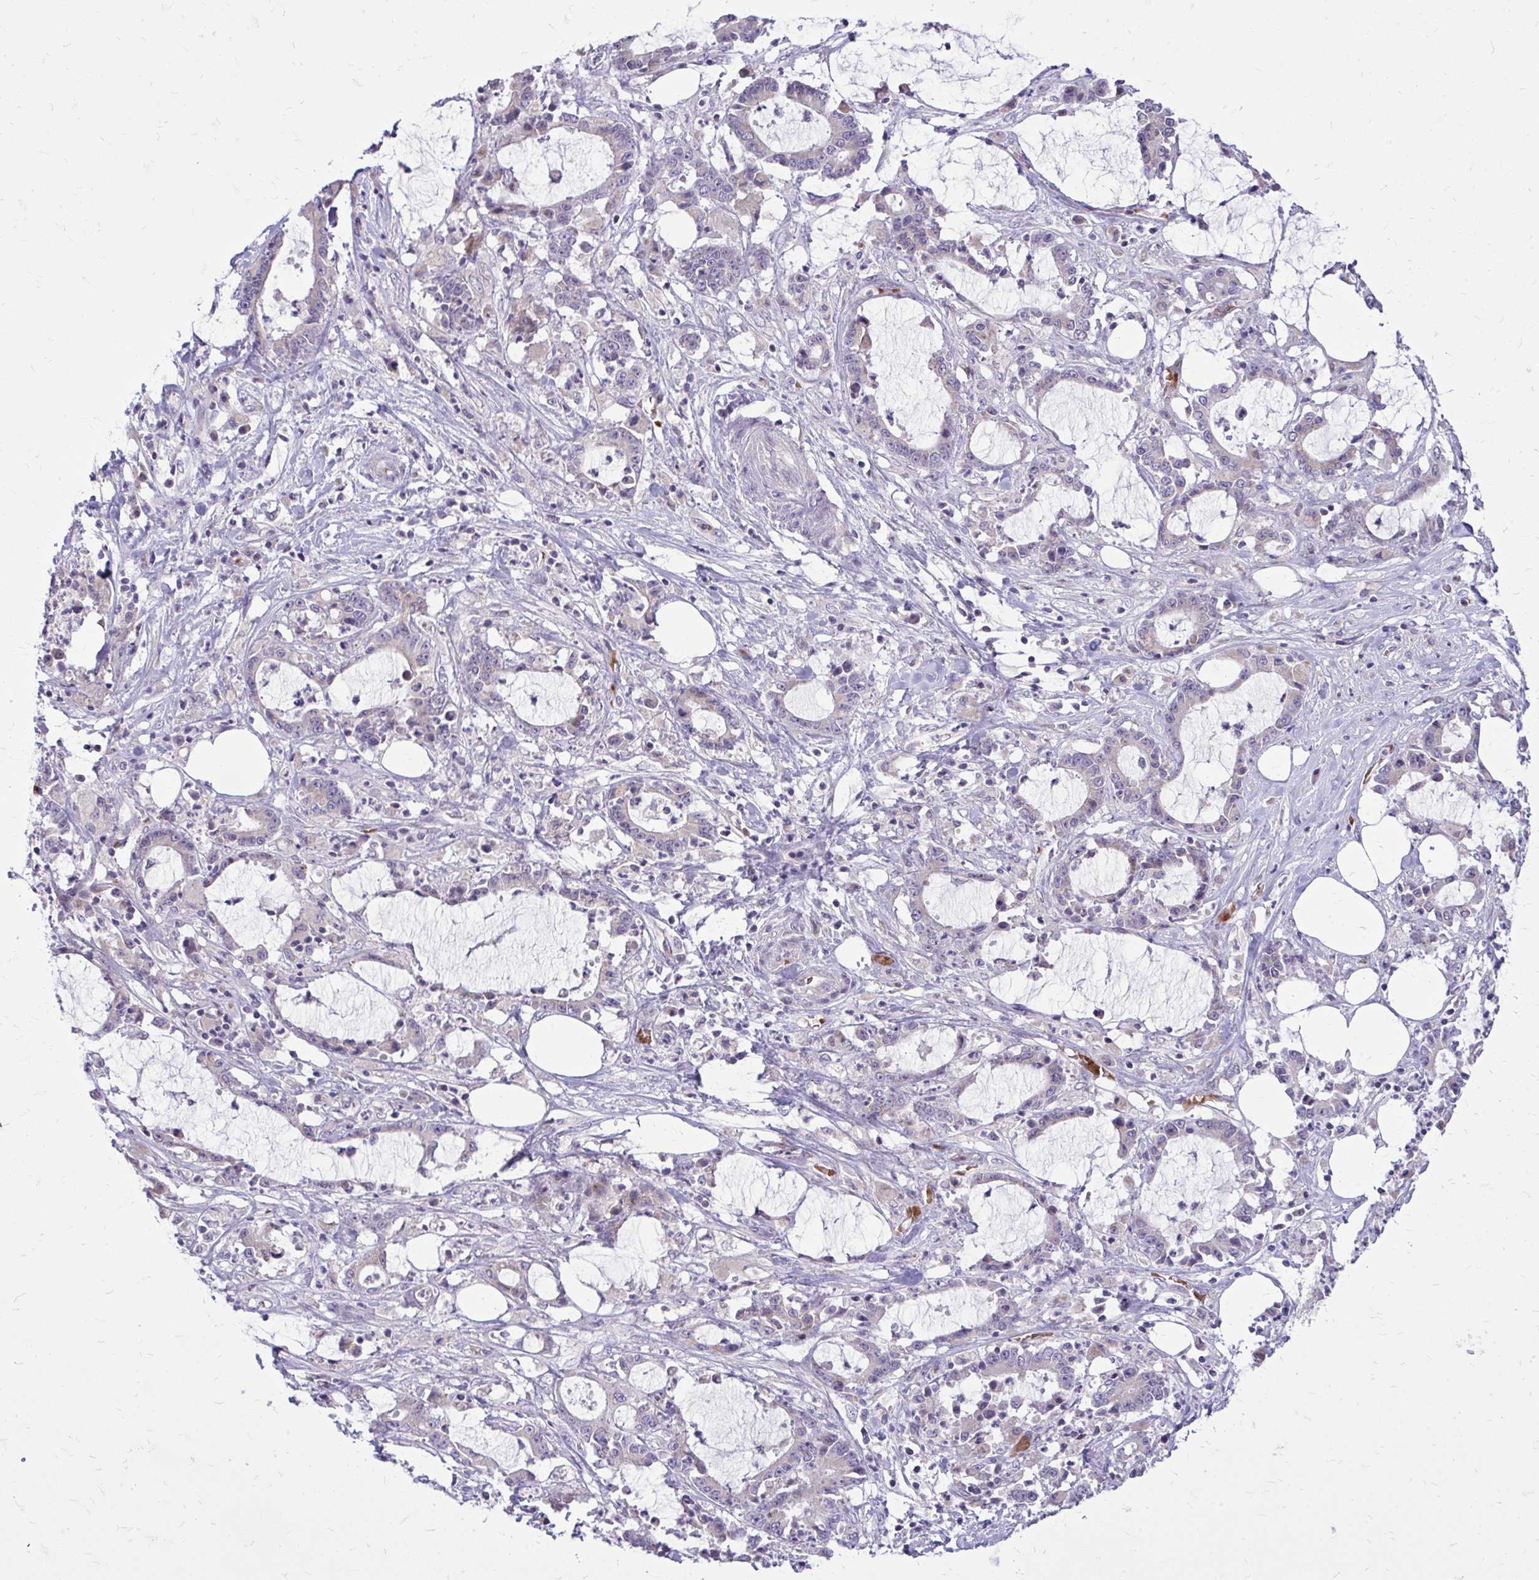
{"staining": {"intensity": "weak", "quantity": "<25%", "location": "cytoplasmic/membranous"}, "tissue": "stomach cancer", "cell_type": "Tumor cells", "image_type": "cancer", "snomed": [{"axis": "morphology", "description": "Adenocarcinoma, NOS"}, {"axis": "topography", "description": "Stomach, upper"}], "caption": "An image of stomach cancer (adenocarcinoma) stained for a protein exhibits no brown staining in tumor cells.", "gene": "DPY19L1", "patient": {"sex": "male", "age": 68}}